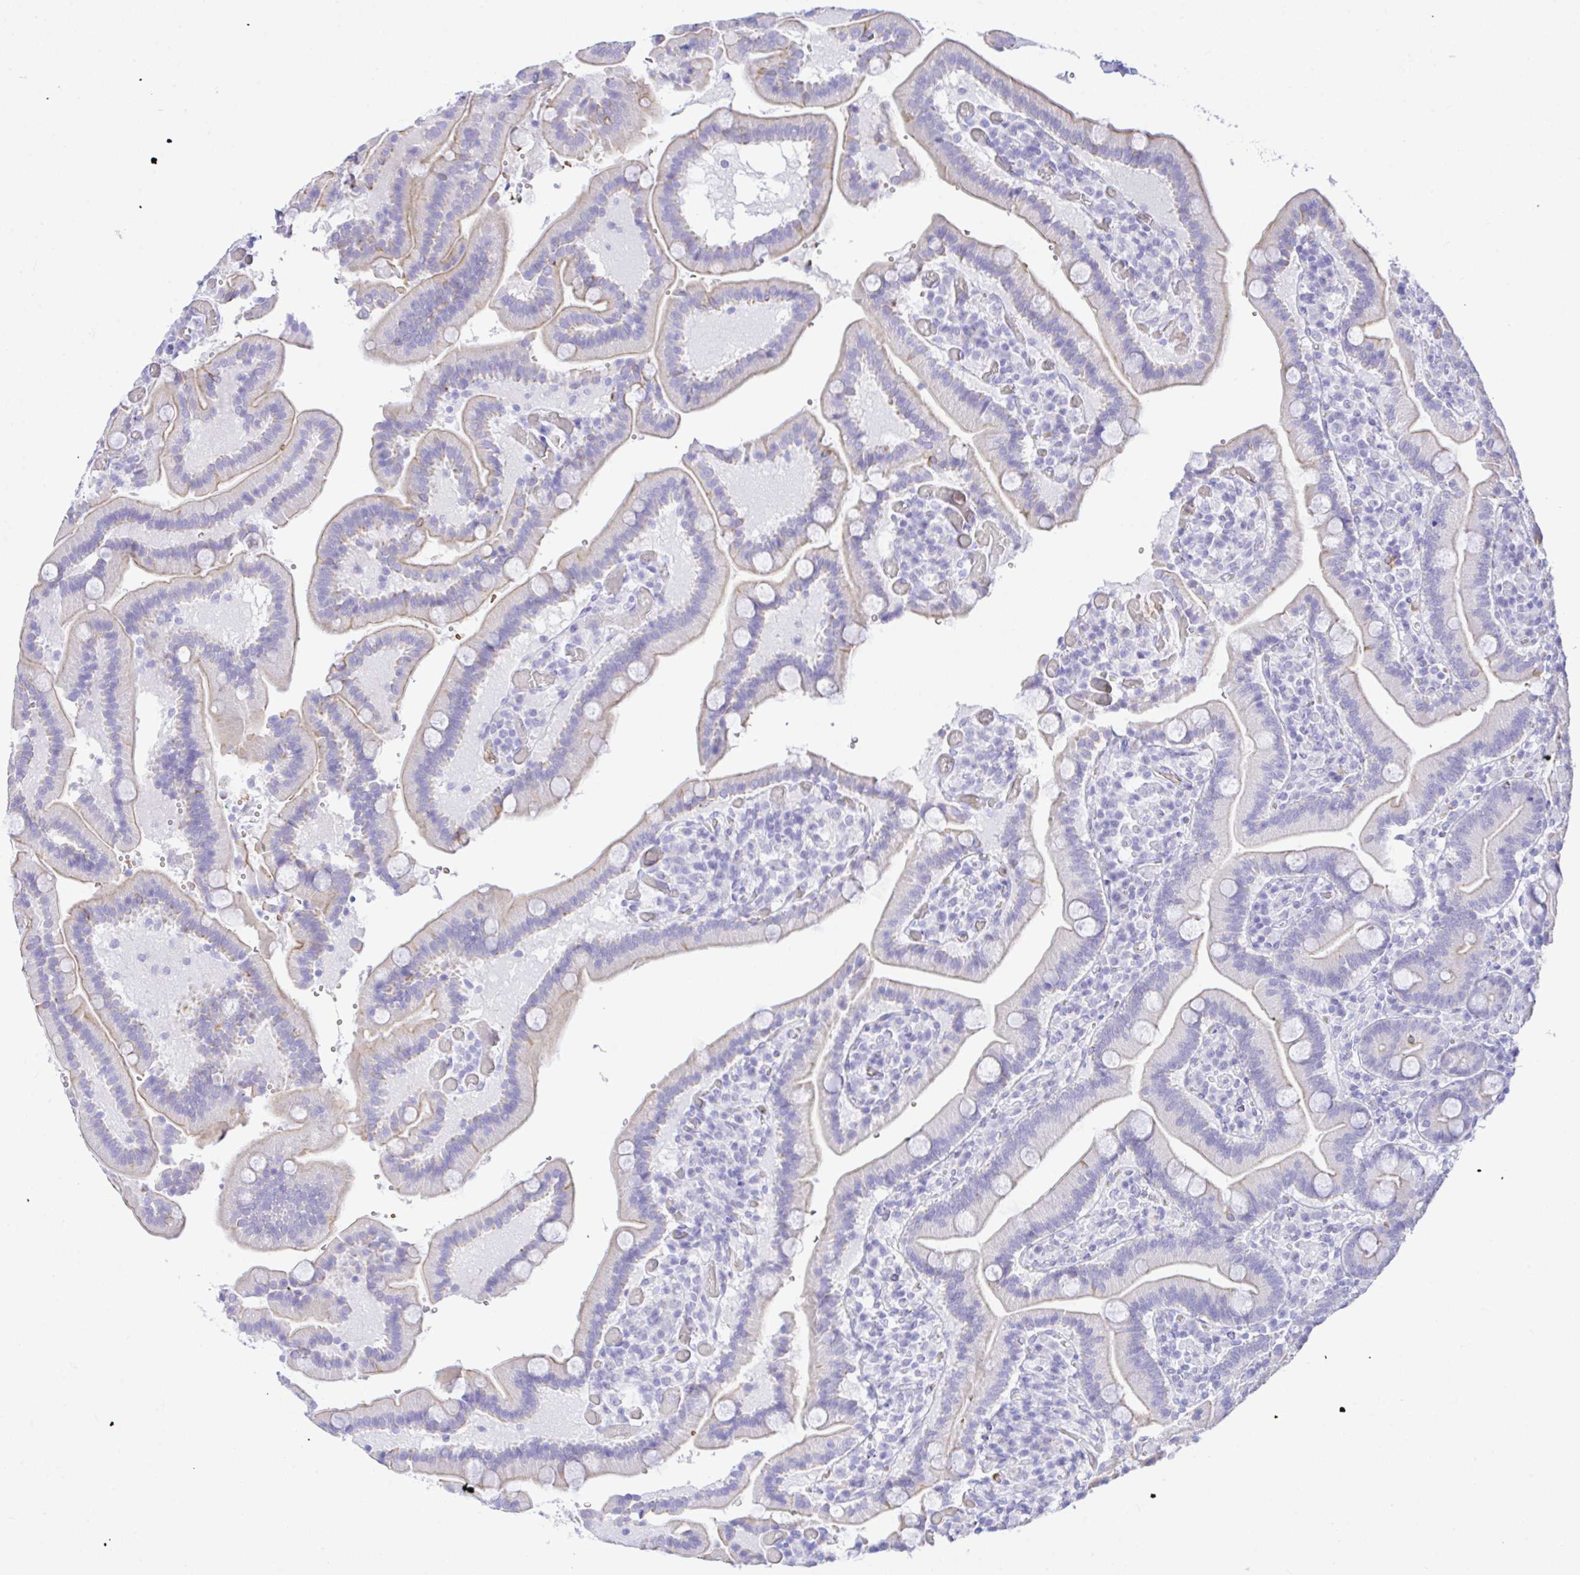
{"staining": {"intensity": "weak", "quantity": "25%-75%", "location": "cytoplasmic/membranous"}, "tissue": "duodenum", "cell_type": "Glandular cells", "image_type": "normal", "snomed": [{"axis": "morphology", "description": "Normal tissue, NOS"}, {"axis": "topography", "description": "Duodenum"}], "caption": "Immunohistochemistry staining of unremarkable duodenum, which demonstrates low levels of weak cytoplasmic/membranous positivity in about 25%-75% of glandular cells indicating weak cytoplasmic/membranous protein expression. The staining was performed using DAB (brown) for protein detection and nuclei were counterstained in hematoxylin (blue).", "gene": "ZNF221", "patient": {"sex": "female", "age": 62}}